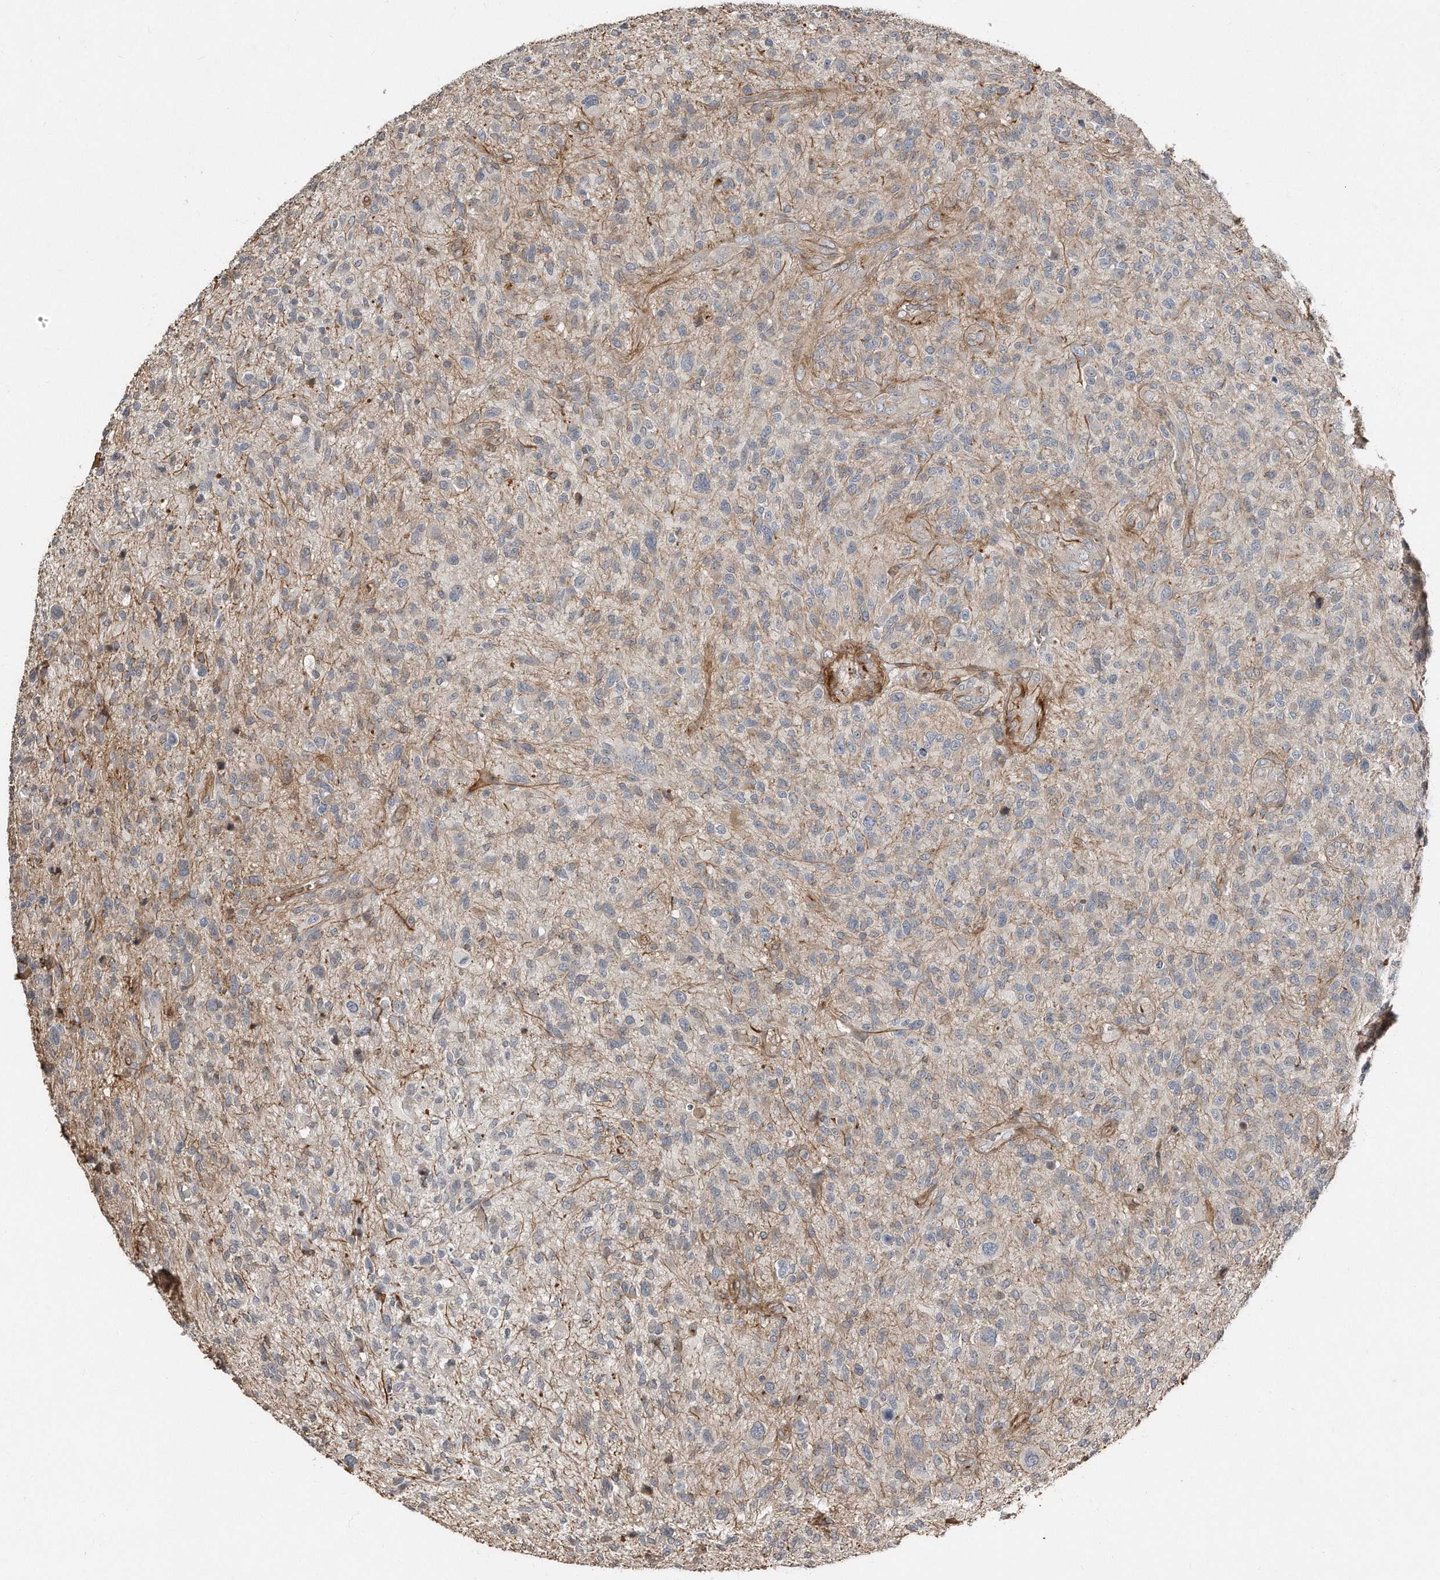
{"staining": {"intensity": "negative", "quantity": "none", "location": "none"}, "tissue": "glioma", "cell_type": "Tumor cells", "image_type": "cancer", "snomed": [{"axis": "morphology", "description": "Glioma, malignant, High grade"}, {"axis": "topography", "description": "Brain"}], "caption": "DAB immunohistochemical staining of human high-grade glioma (malignant) exhibits no significant positivity in tumor cells.", "gene": "SNAP47", "patient": {"sex": "male", "age": 47}}